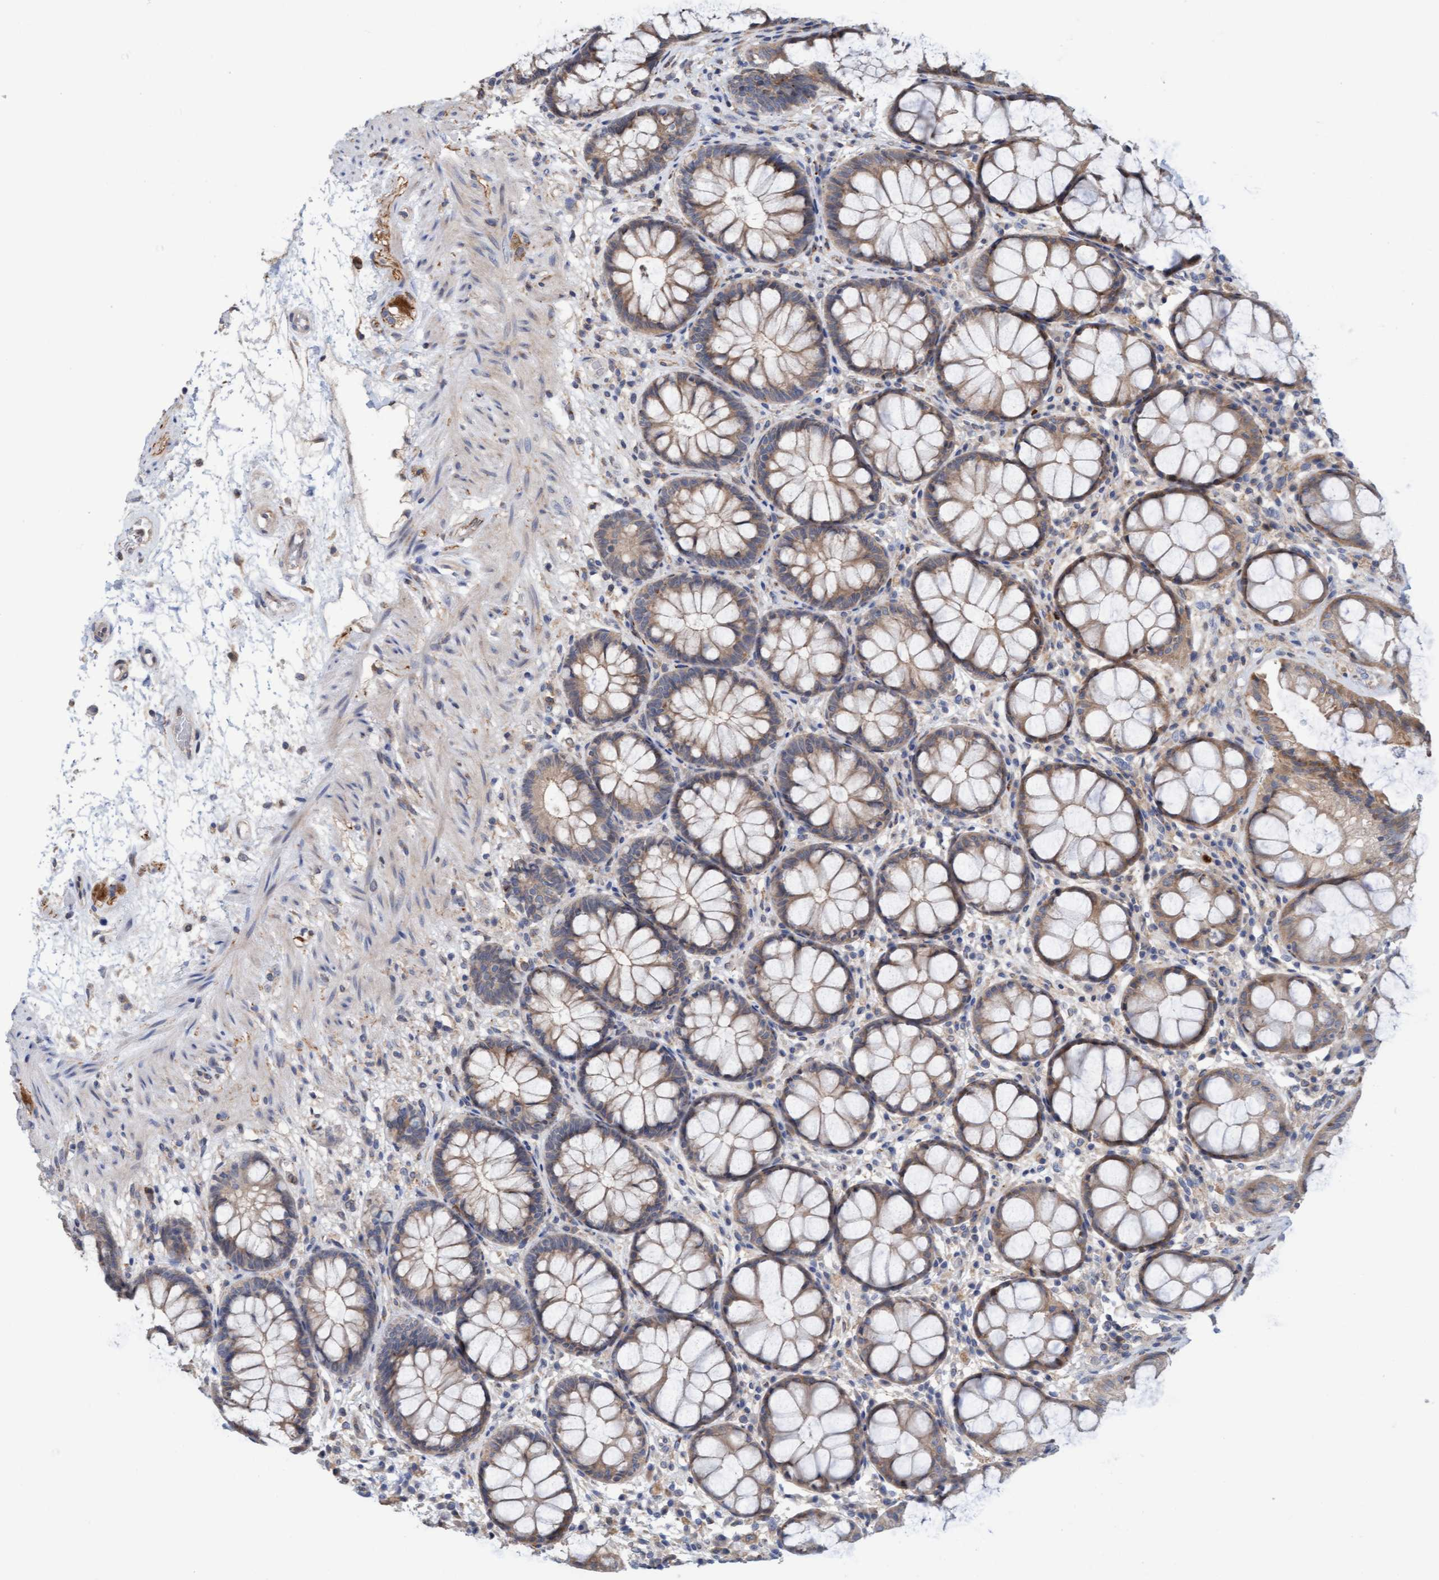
{"staining": {"intensity": "moderate", "quantity": ">75%", "location": "cytoplasmic/membranous"}, "tissue": "rectum", "cell_type": "Glandular cells", "image_type": "normal", "snomed": [{"axis": "morphology", "description": "Normal tissue, NOS"}, {"axis": "topography", "description": "Rectum"}], "caption": "Immunohistochemistry (IHC) image of normal rectum: rectum stained using immunohistochemistry reveals medium levels of moderate protein expression localized specifically in the cytoplasmic/membranous of glandular cells, appearing as a cytoplasmic/membranous brown color.", "gene": "MMP8", "patient": {"sex": "male", "age": 64}}